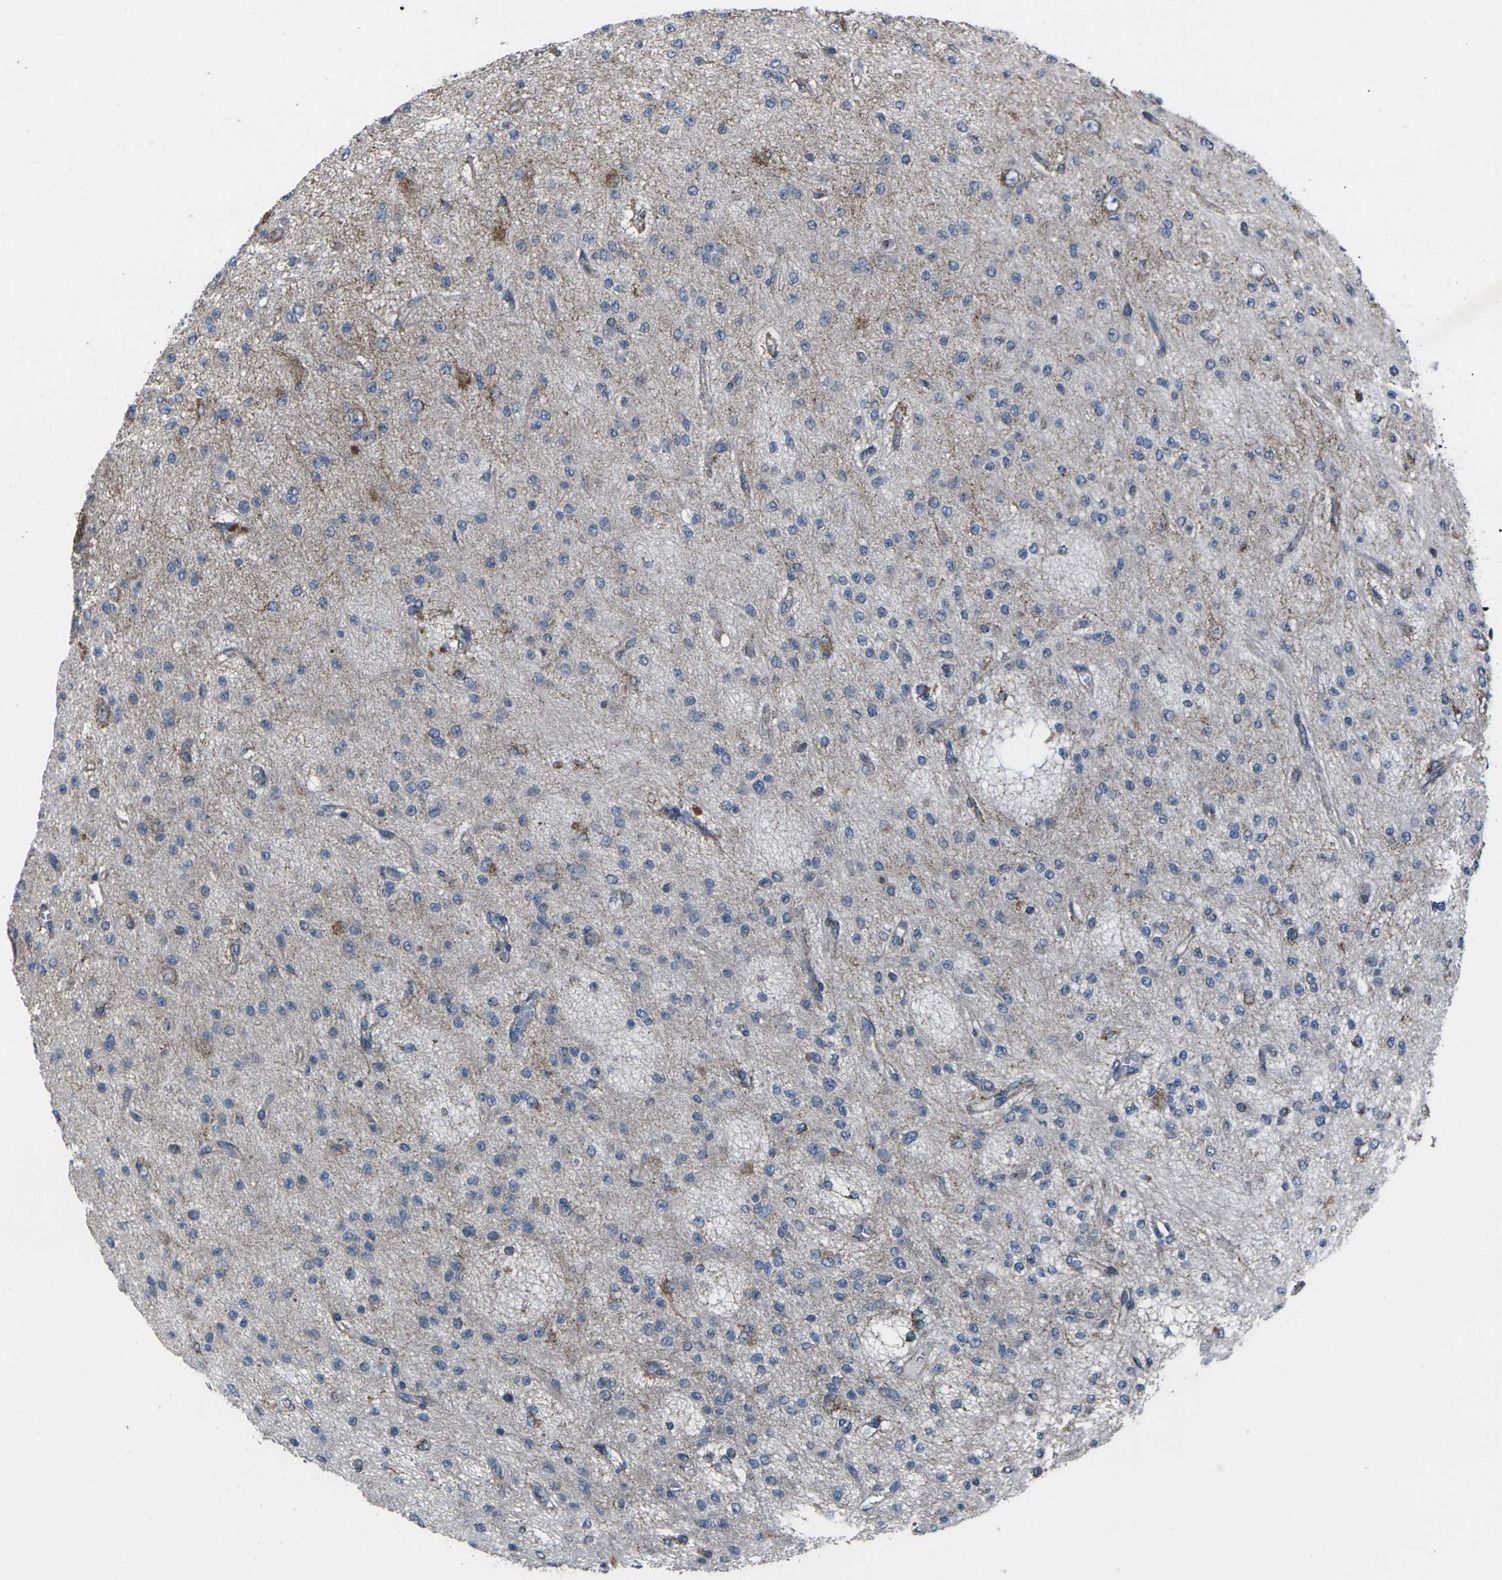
{"staining": {"intensity": "moderate", "quantity": "<25%", "location": "cytoplasmic/membranous"}, "tissue": "glioma", "cell_type": "Tumor cells", "image_type": "cancer", "snomed": [{"axis": "morphology", "description": "Glioma, malignant, Low grade"}, {"axis": "topography", "description": "Brain"}], "caption": "DAB (3,3'-diaminobenzidine) immunohistochemical staining of human glioma demonstrates moderate cytoplasmic/membranous protein positivity in about <25% of tumor cells.", "gene": "TMEM120B", "patient": {"sex": "male", "age": 38}}